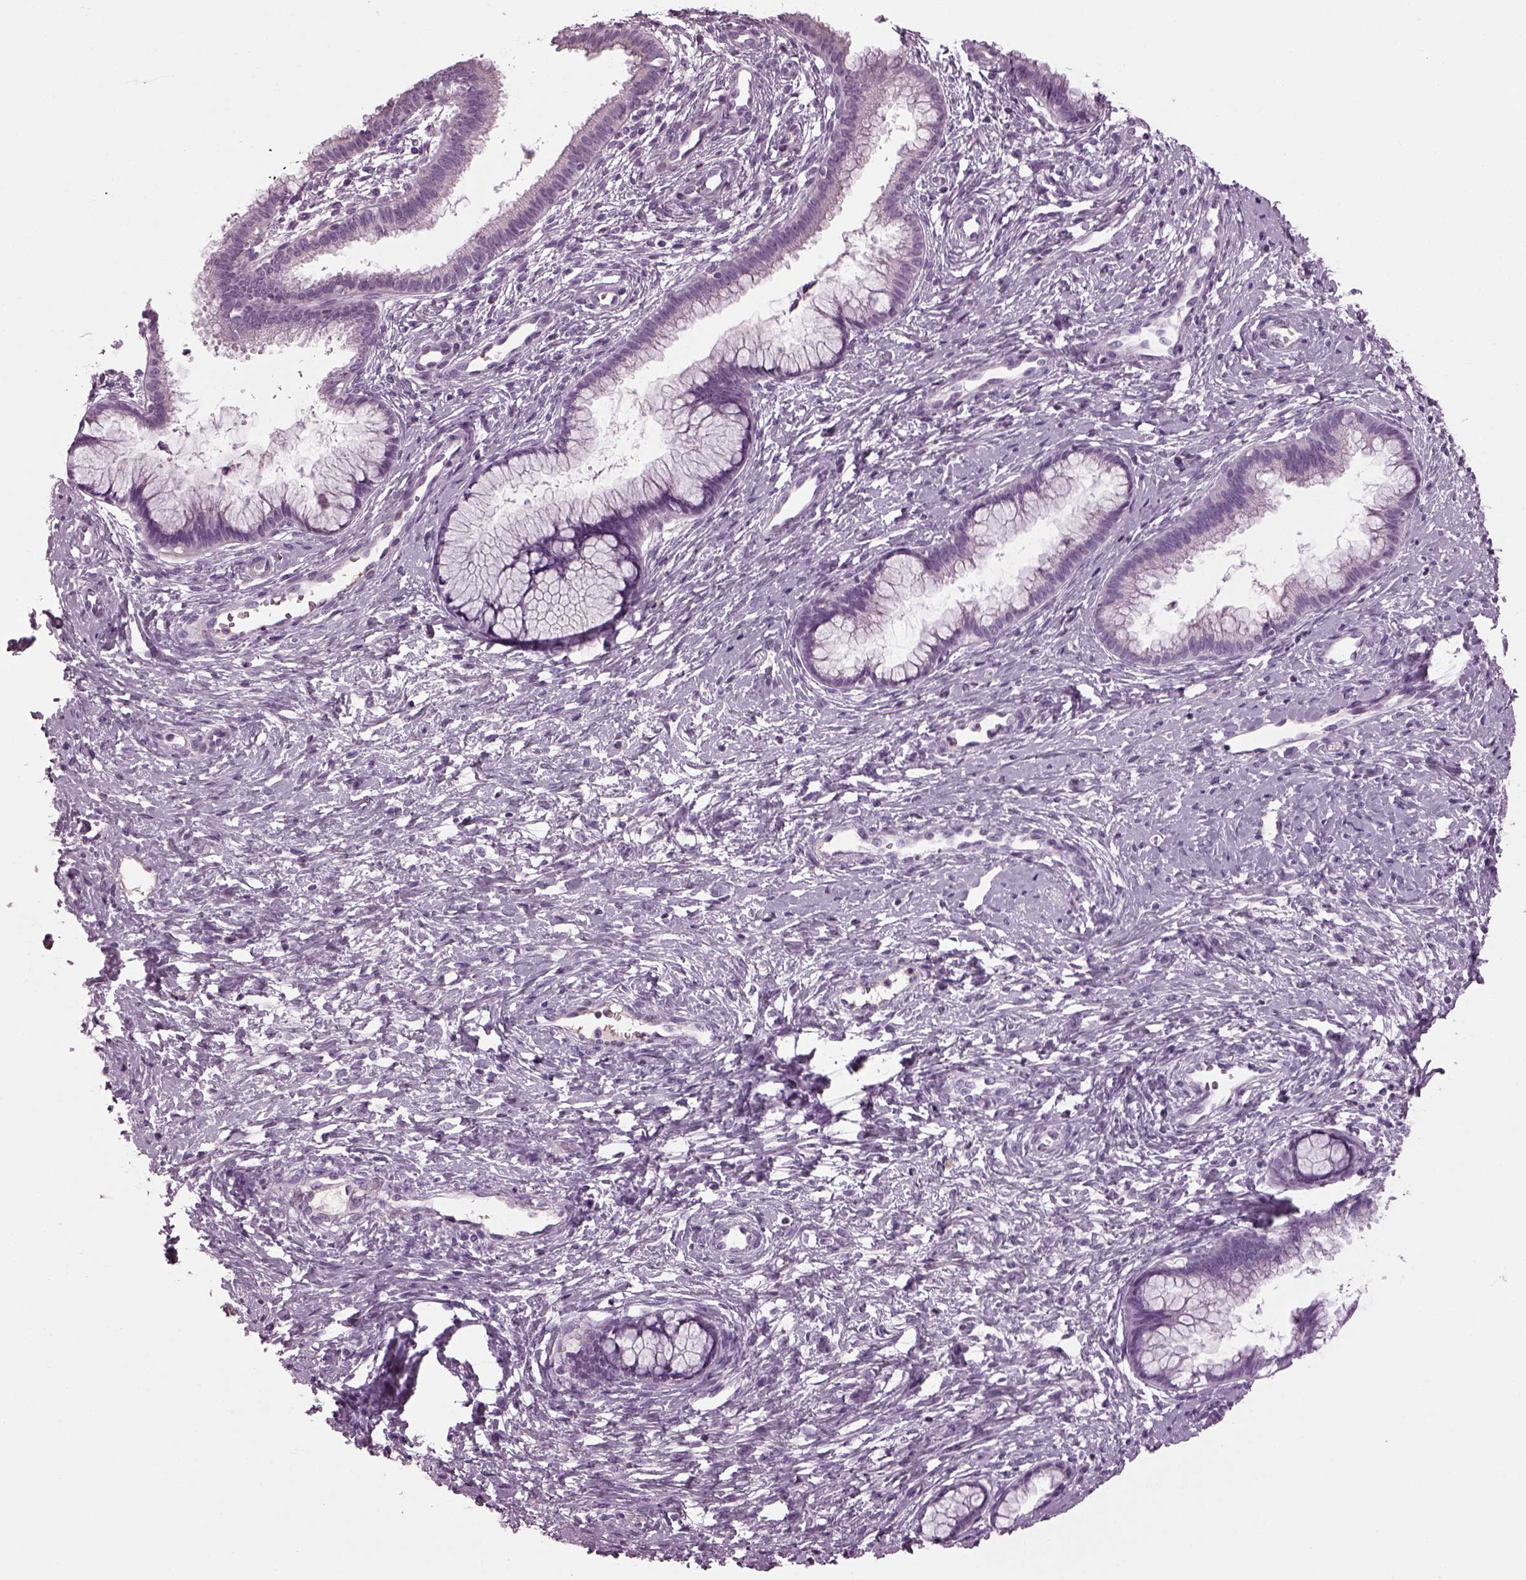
{"staining": {"intensity": "negative", "quantity": "none", "location": "none"}, "tissue": "cervical cancer", "cell_type": "Tumor cells", "image_type": "cancer", "snomed": [{"axis": "morphology", "description": "Squamous cell carcinoma, NOS"}, {"axis": "topography", "description": "Cervix"}], "caption": "High magnification brightfield microscopy of squamous cell carcinoma (cervical) stained with DAB (3,3'-diaminobenzidine) (brown) and counterstained with hematoxylin (blue): tumor cells show no significant staining. The staining is performed using DAB brown chromogen with nuclei counter-stained in using hematoxylin.", "gene": "DPYSL5", "patient": {"sex": "female", "age": 32}}